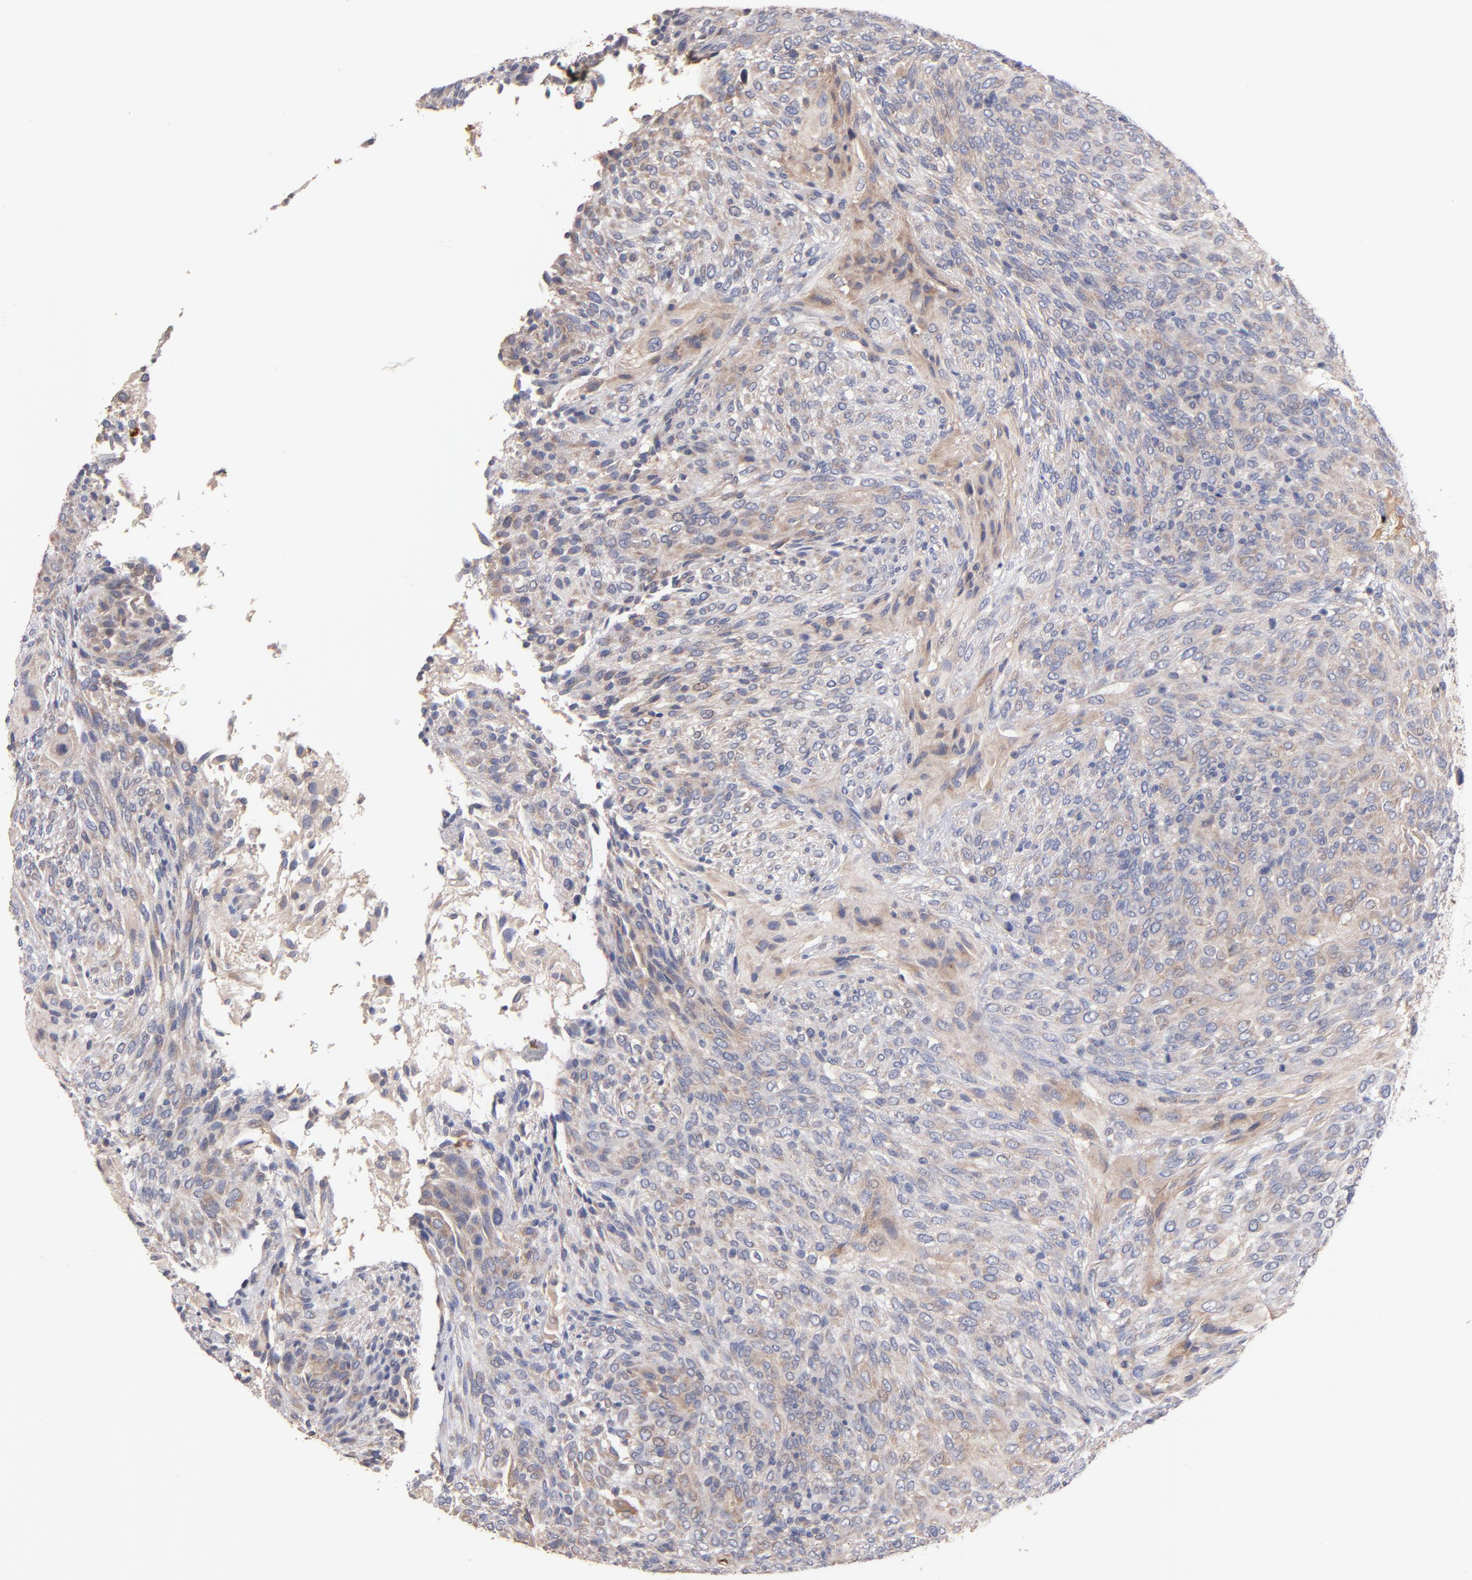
{"staining": {"intensity": "weak", "quantity": "25%-75%", "location": "cytoplasmic/membranous"}, "tissue": "glioma", "cell_type": "Tumor cells", "image_type": "cancer", "snomed": [{"axis": "morphology", "description": "Glioma, malignant, High grade"}, {"axis": "topography", "description": "Cerebral cortex"}], "caption": "Protein expression analysis of malignant glioma (high-grade) shows weak cytoplasmic/membranous expression in approximately 25%-75% of tumor cells.", "gene": "DACT1", "patient": {"sex": "female", "age": 55}}